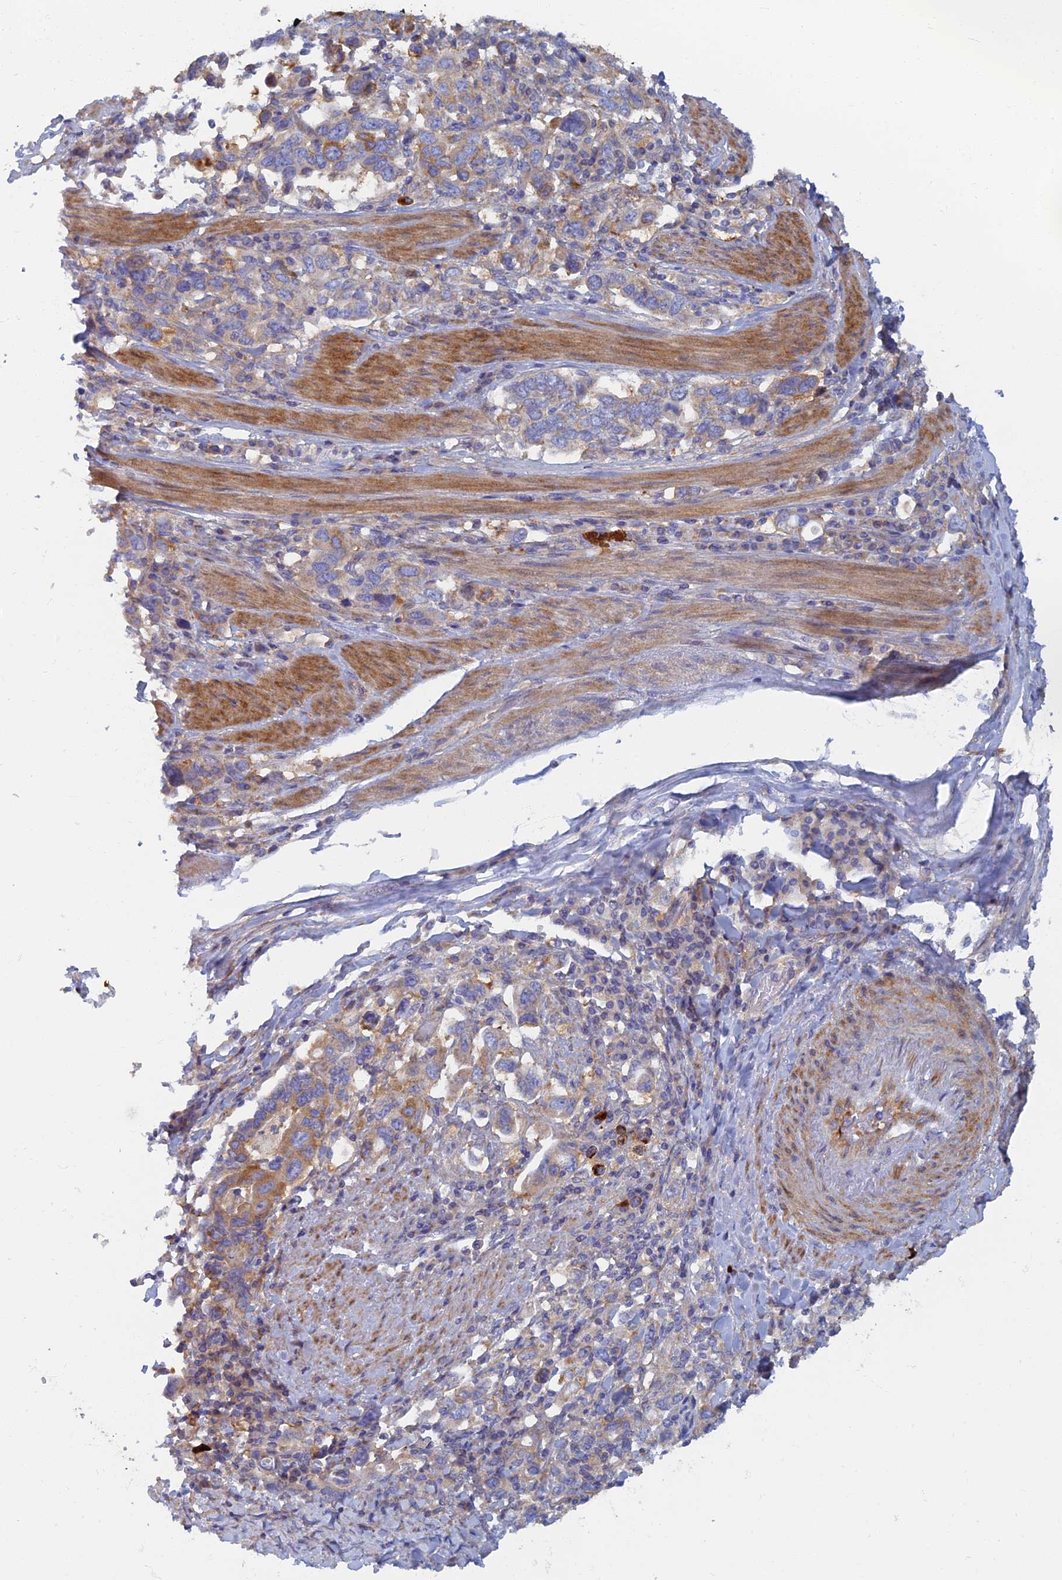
{"staining": {"intensity": "moderate", "quantity": "<25%", "location": "cytoplasmic/membranous"}, "tissue": "stomach cancer", "cell_type": "Tumor cells", "image_type": "cancer", "snomed": [{"axis": "morphology", "description": "Adenocarcinoma, NOS"}, {"axis": "topography", "description": "Stomach, upper"}, {"axis": "topography", "description": "Stomach"}], "caption": "Protein positivity by immunohistochemistry reveals moderate cytoplasmic/membranous expression in about <25% of tumor cells in stomach adenocarcinoma. (Brightfield microscopy of DAB IHC at high magnification).", "gene": "TMEM44", "patient": {"sex": "male", "age": 62}}